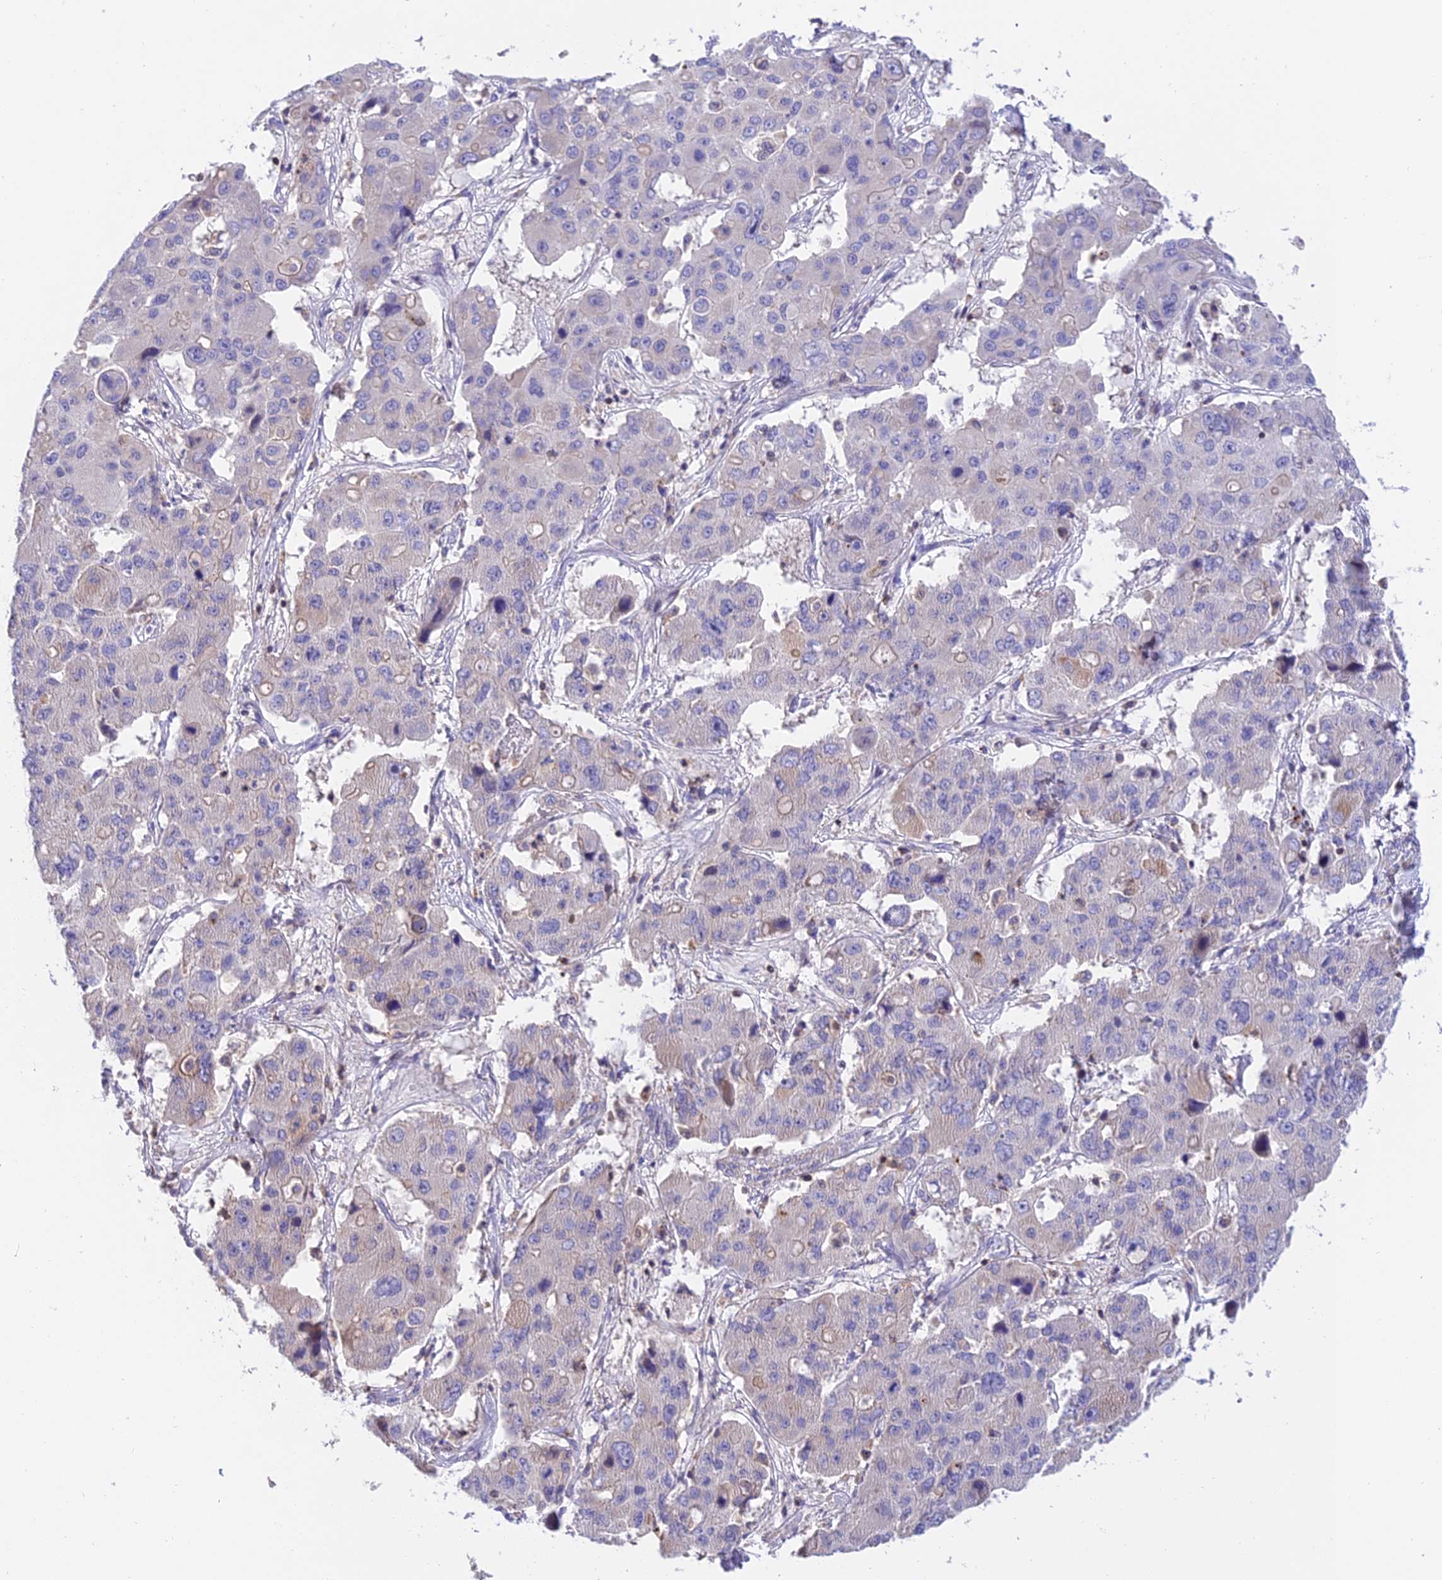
{"staining": {"intensity": "negative", "quantity": "none", "location": "none"}, "tissue": "liver cancer", "cell_type": "Tumor cells", "image_type": "cancer", "snomed": [{"axis": "morphology", "description": "Cholangiocarcinoma"}, {"axis": "topography", "description": "Liver"}], "caption": "Tumor cells are negative for brown protein staining in liver cancer.", "gene": "LPXN", "patient": {"sex": "male", "age": 67}}